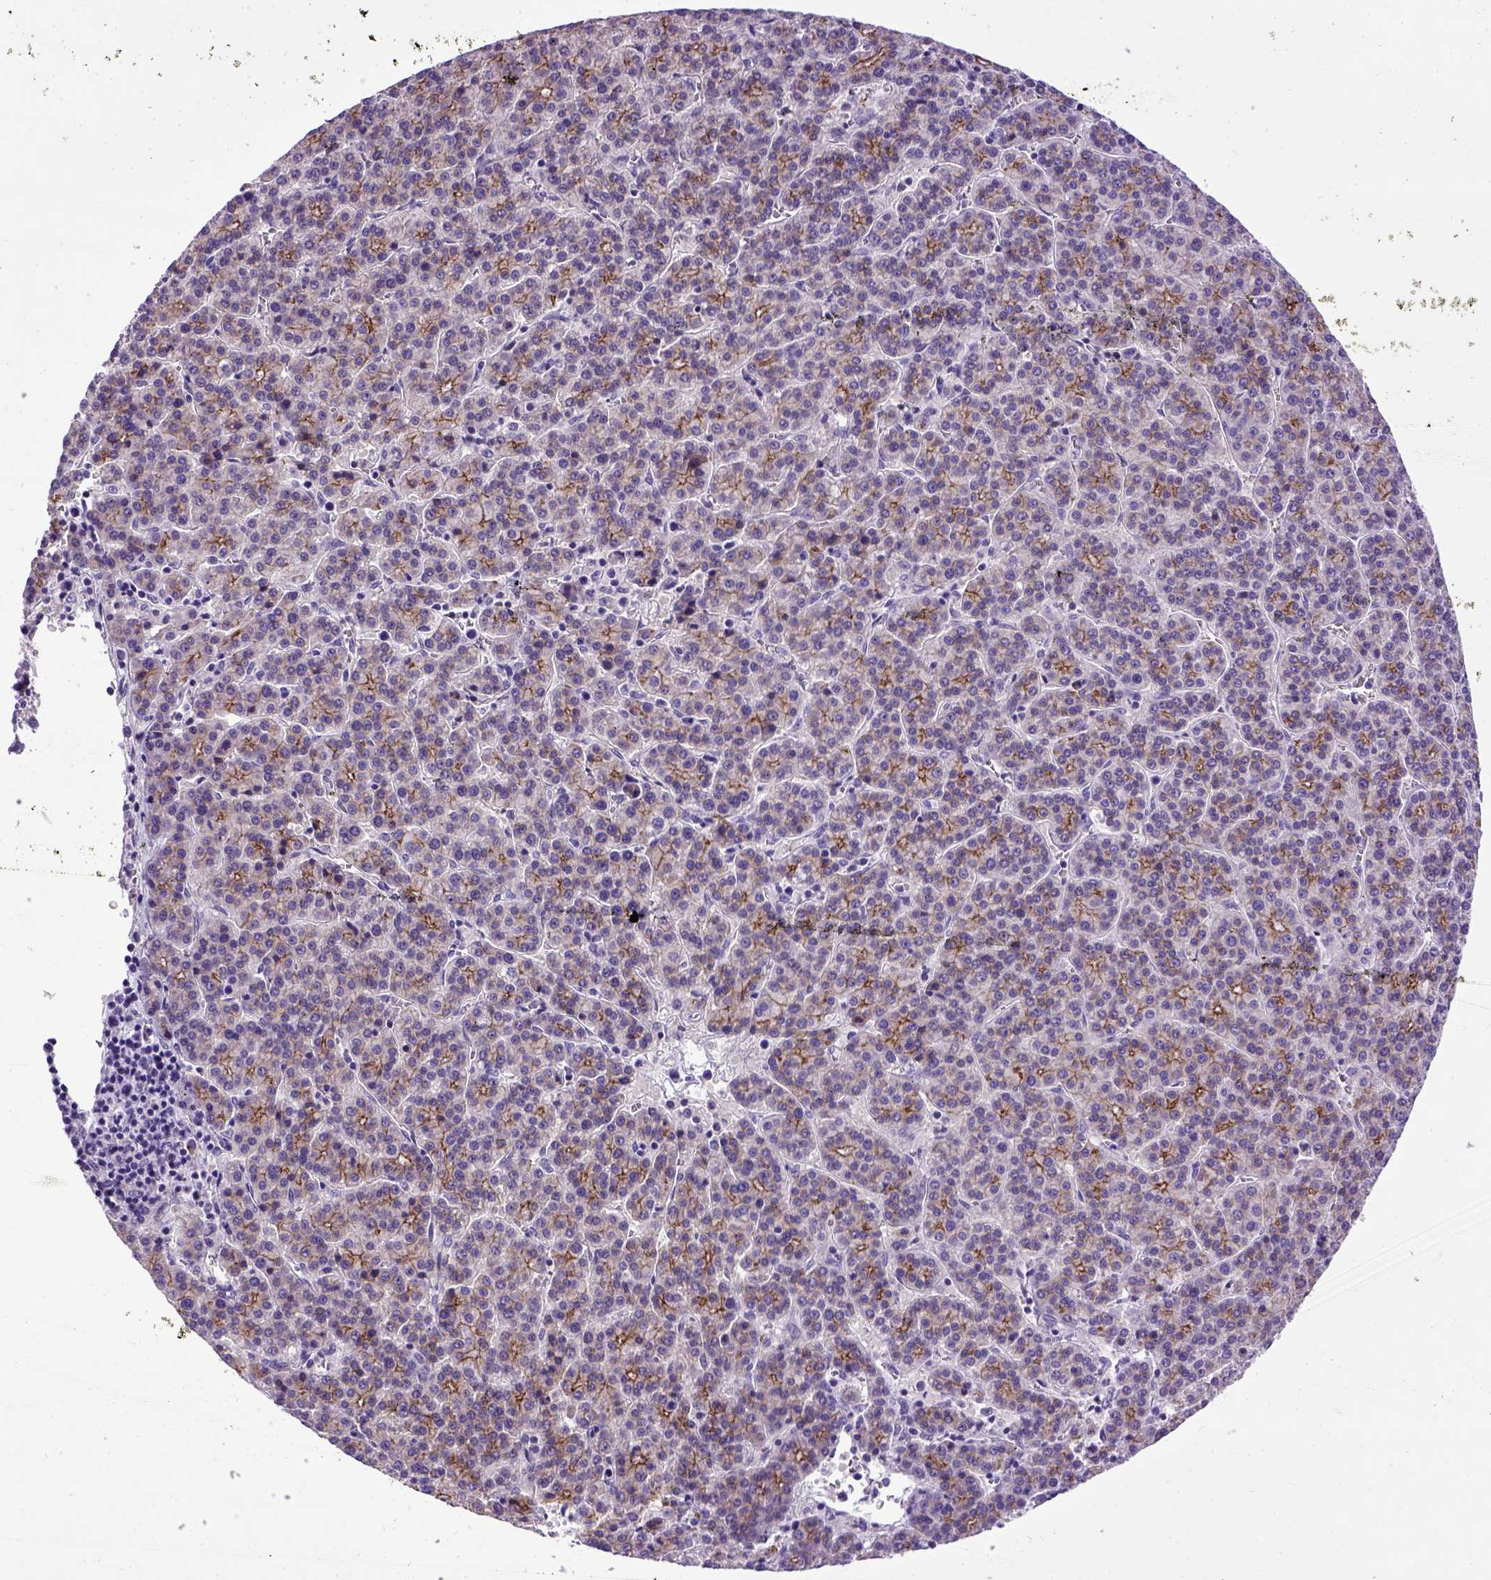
{"staining": {"intensity": "moderate", "quantity": "25%-75%", "location": "cytoplasmic/membranous"}, "tissue": "liver cancer", "cell_type": "Tumor cells", "image_type": "cancer", "snomed": [{"axis": "morphology", "description": "Carcinoma, Hepatocellular, NOS"}, {"axis": "topography", "description": "Liver"}], "caption": "Immunohistochemical staining of hepatocellular carcinoma (liver) reveals medium levels of moderate cytoplasmic/membranous protein staining in about 25%-75% of tumor cells.", "gene": "CDH1", "patient": {"sex": "female", "age": 58}}